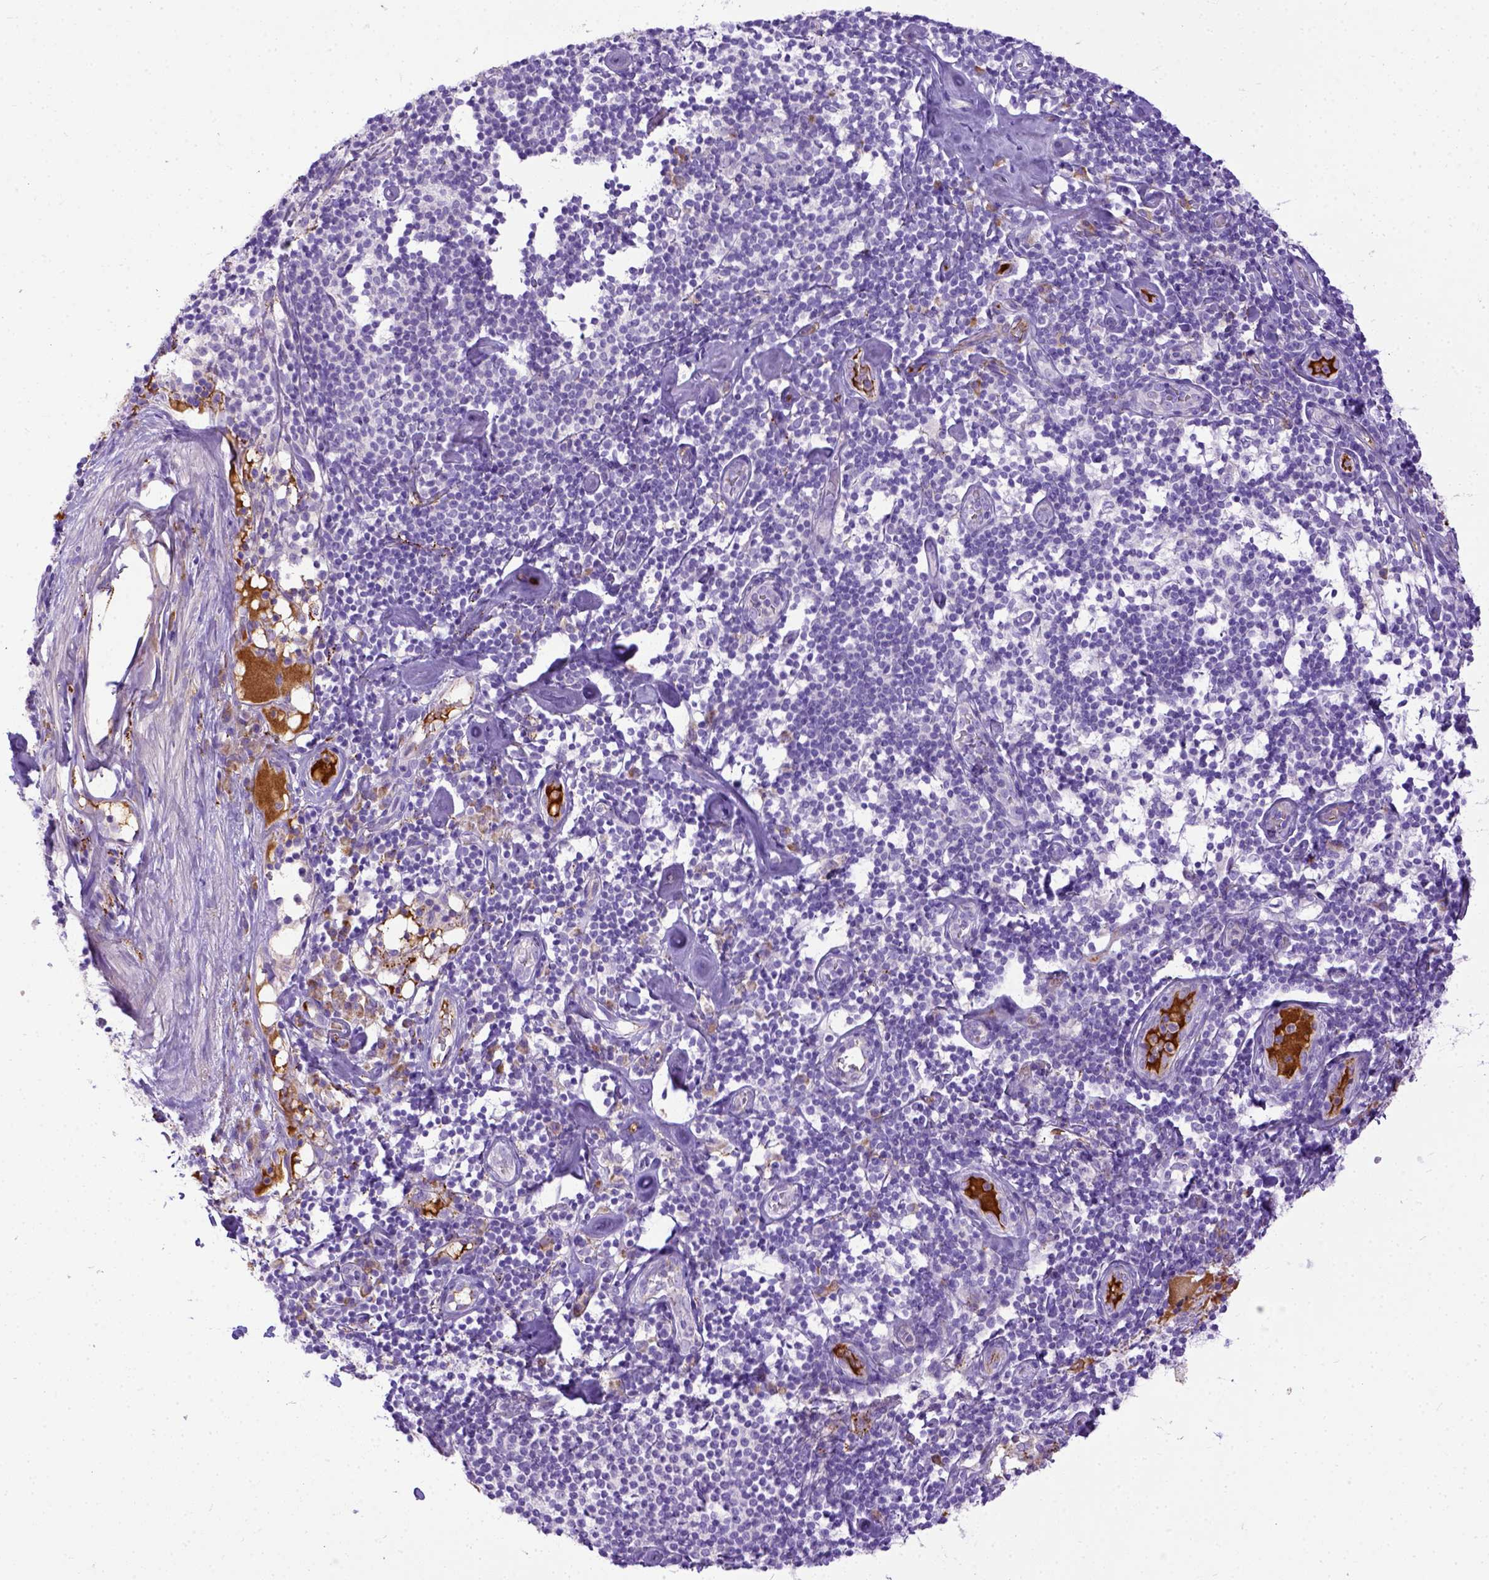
{"staining": {"intensity": "negative", "quantity": "none", "location": "none"}, "tissue": "melanoma", "cell_type": "Tumor cells", "image_type": "cancer", "snomed": [{"axis": "morphology", "description": "Malignant melanoma, Metastatic site"}, {"axis": "topography", "description": "Lymph node"}], "caption": "Human melanoma stained for a protein using immunohistochemistry reveals no expression in tumor cells.", "gene": "CFAP300", "patient": {"sex": "female", "age": 64}}